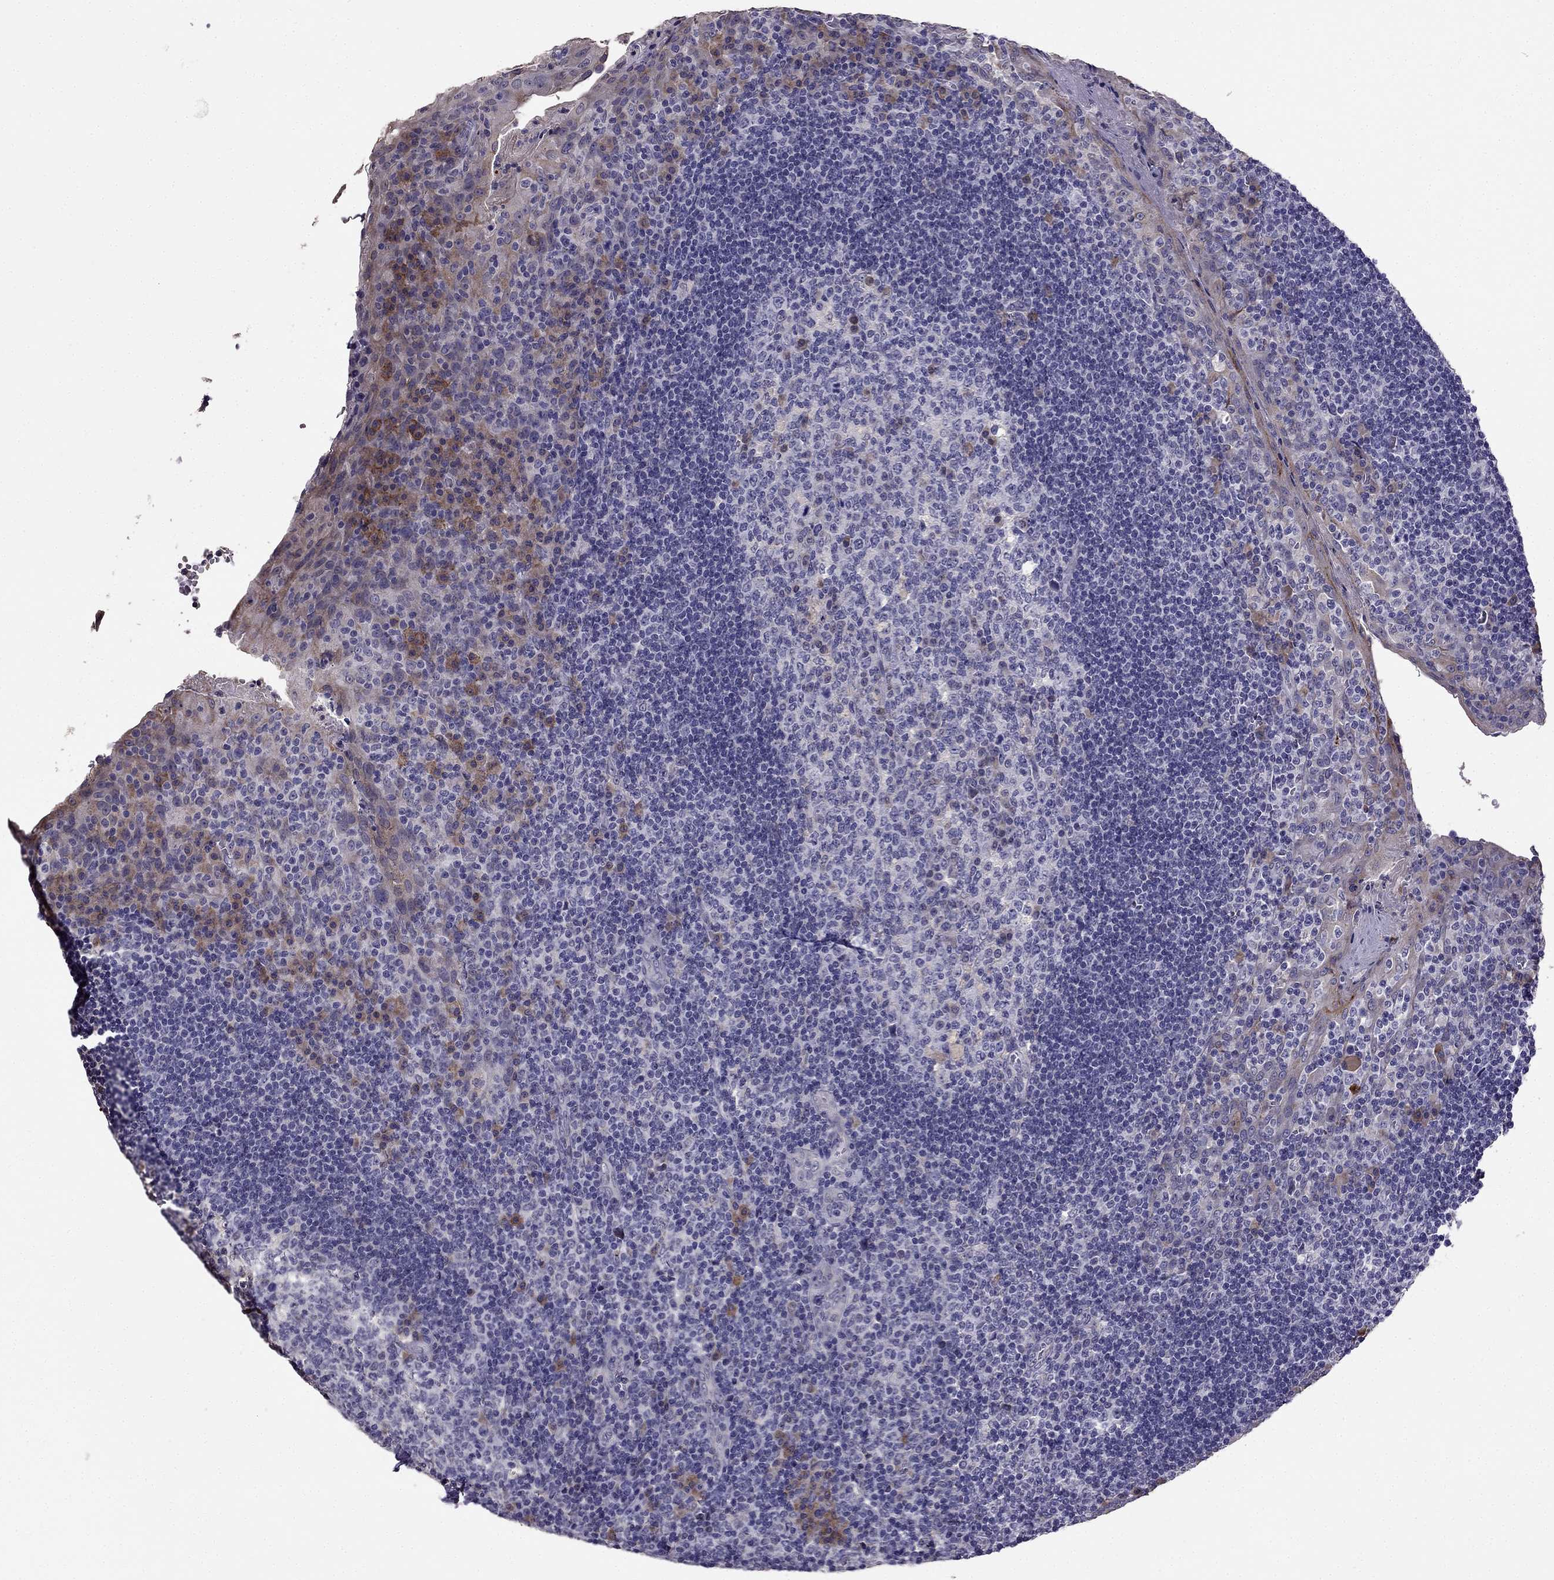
{"staining": {"intensity": "moderate", "quantity": "<25%", "location": "cytoplasmic/membranous"}, "tissue": "tonsil", "cell_type": "Germinal center cells", "image_type": "normal", "snomed": [{"axis": "morphology", "description": "Normal tissue, NOS"}, {"axis": "topography", "description": "Tonsil"}], "caption": "Moderate cytoplasmic/membranous positivity is present in about <25% of germinal center cells in normal tonsil. (Brightfield microscopy of DAB IHC at high magnification).", "gene": "CDH9", "patient": {"sex": "male", "age": 17}}